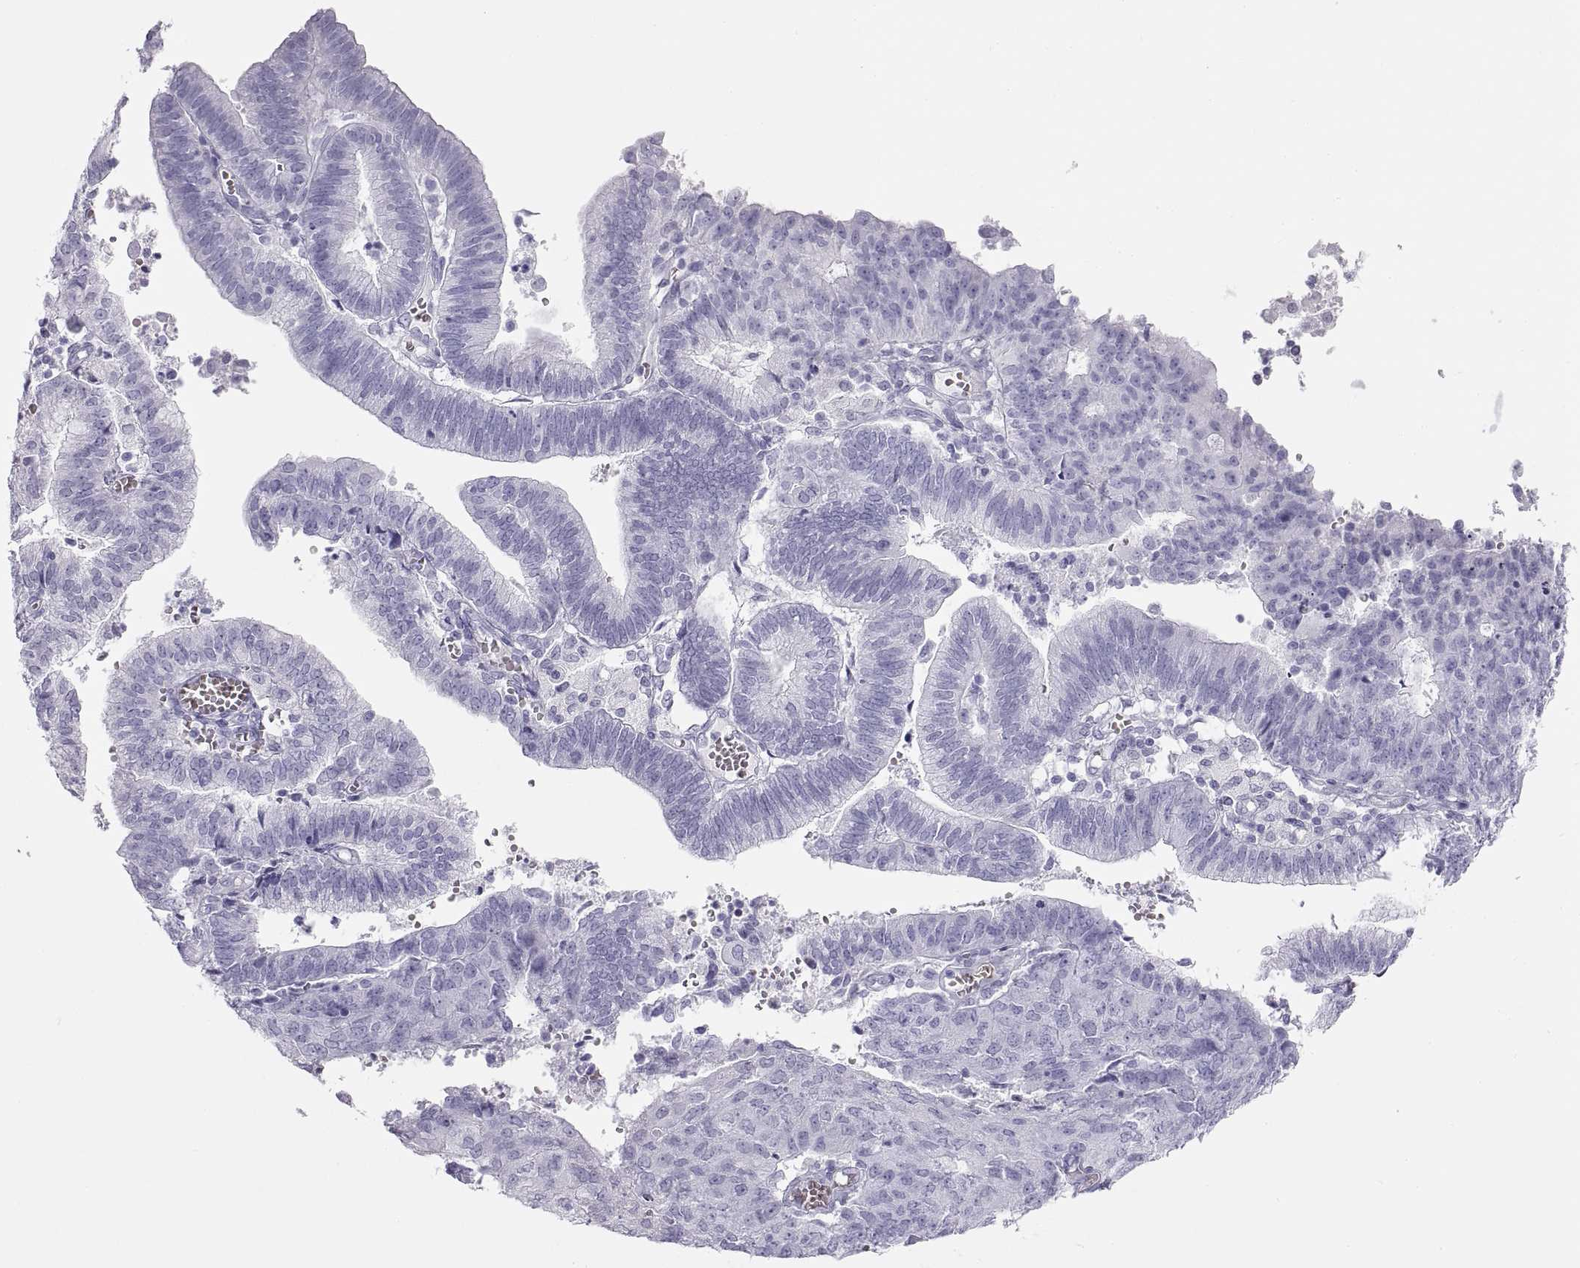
{"staining": {"intensity": "negative", "quantity": "none", "location": "none"}, "tissue": "endometrial cancer", "cell_type": "Tumor cells", "image_type": "cancer", "snomed": [{"axis": "morphology", "description": "Adenocarcinoma, NOS"}, {"axis": "topography", "description": "Endometrium"}], "caption": "This is an immunohistochemistry image of human adenocarcinoma (endometrial). There is no expression in tumor cells.", "gene": "SEMG1", "patient": {"sex": "female", "age": 82}}